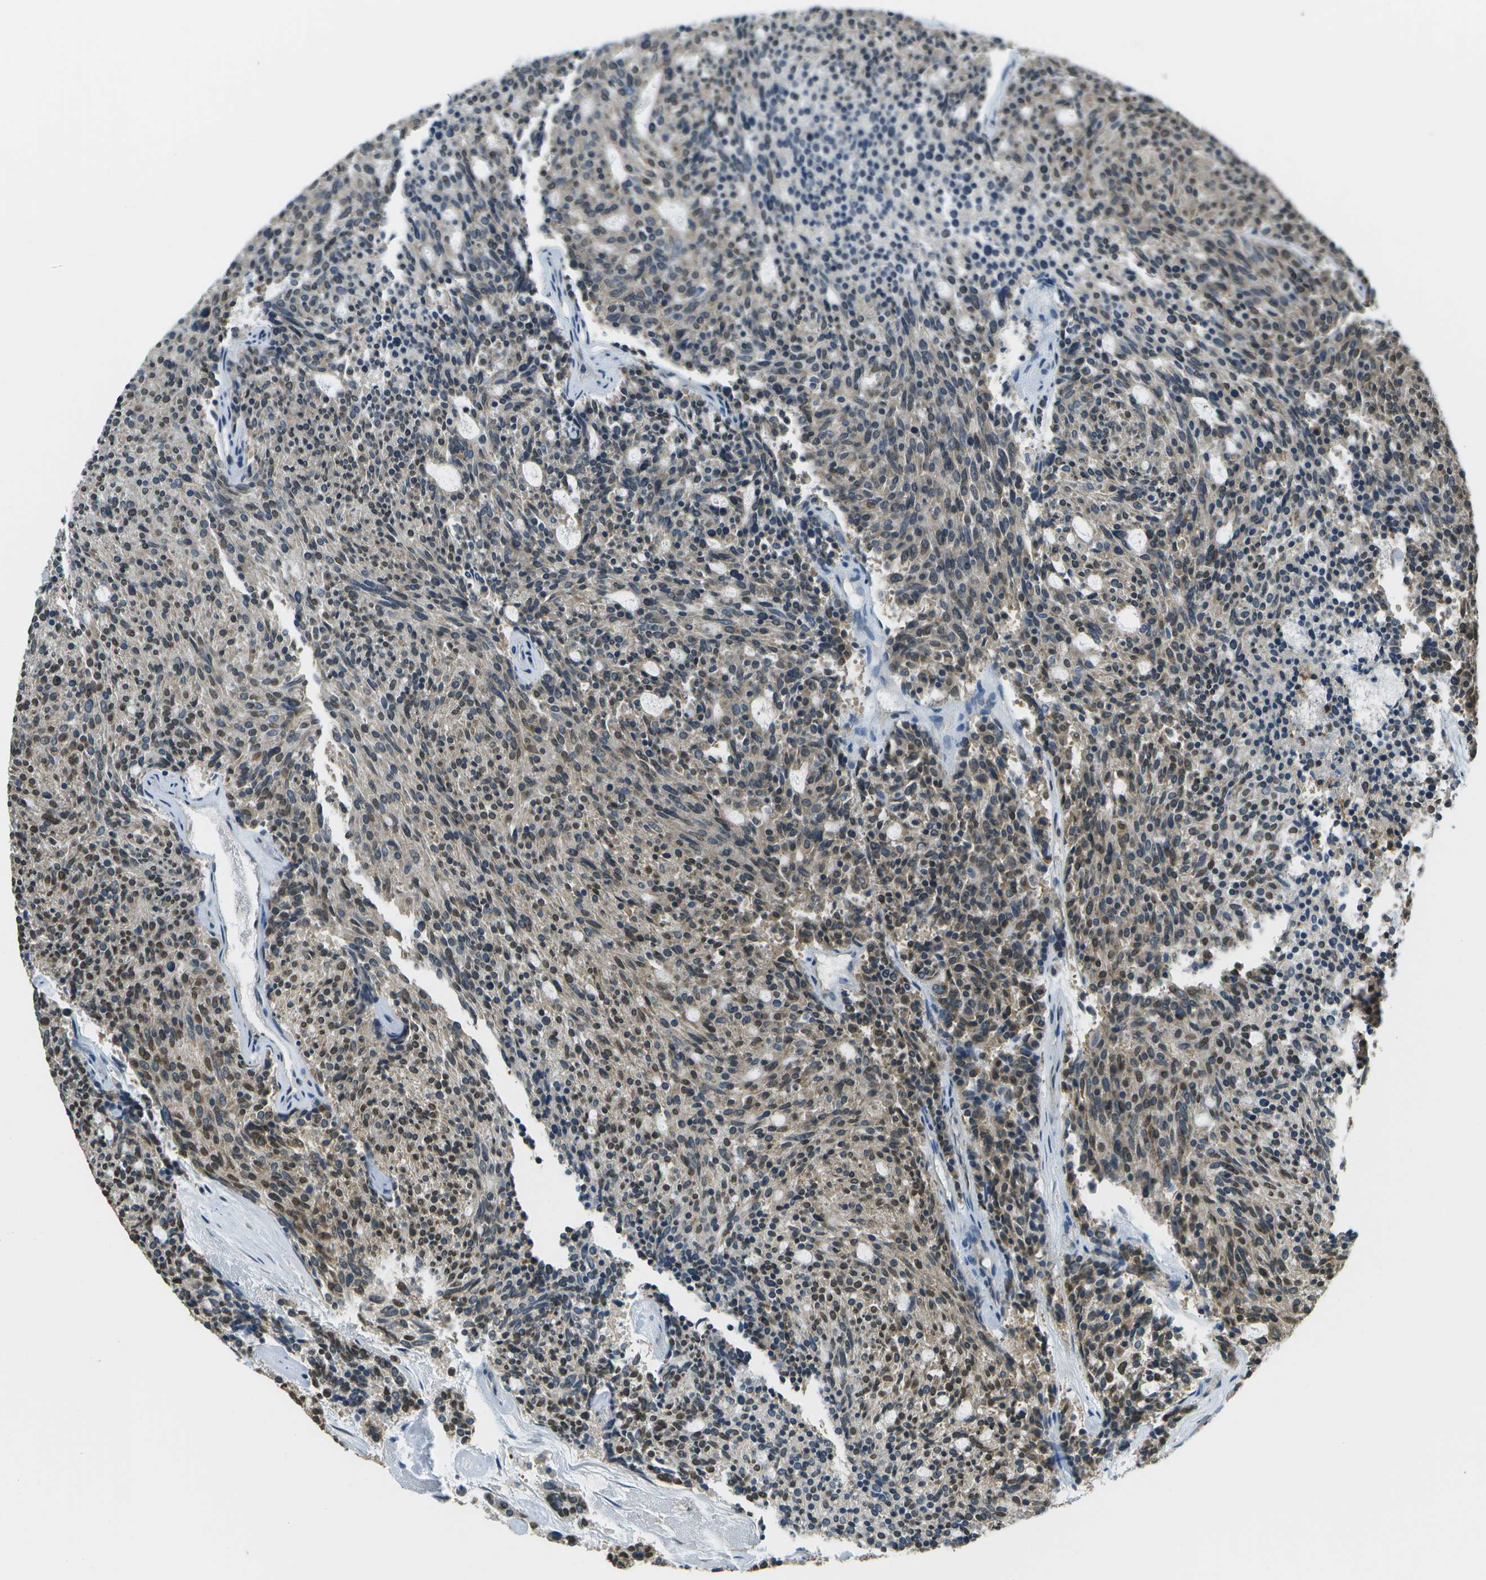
{"staining": {"intensity": "moderate", "quantity": "25%-75%", "location": "cytoplasmic/membranous,nuclear"}, "tissue": "carcinoid", "cell_type": "Tumor cells", "image_type": "cancer", "snomed": [{"axis": "morphology", "description": "Carcinoid, malignant, NOS"}, {"axis": "topography", "description": "Pancreas"}], "caption": "Human carcinoid stained with a brown dye exhibits moderate cytoplasmic/membranous and nuclear positive staining in about 25%-75% of tumor cells.", "gene": "ABL2", "patient": {"sex": "female", "age": 54}}